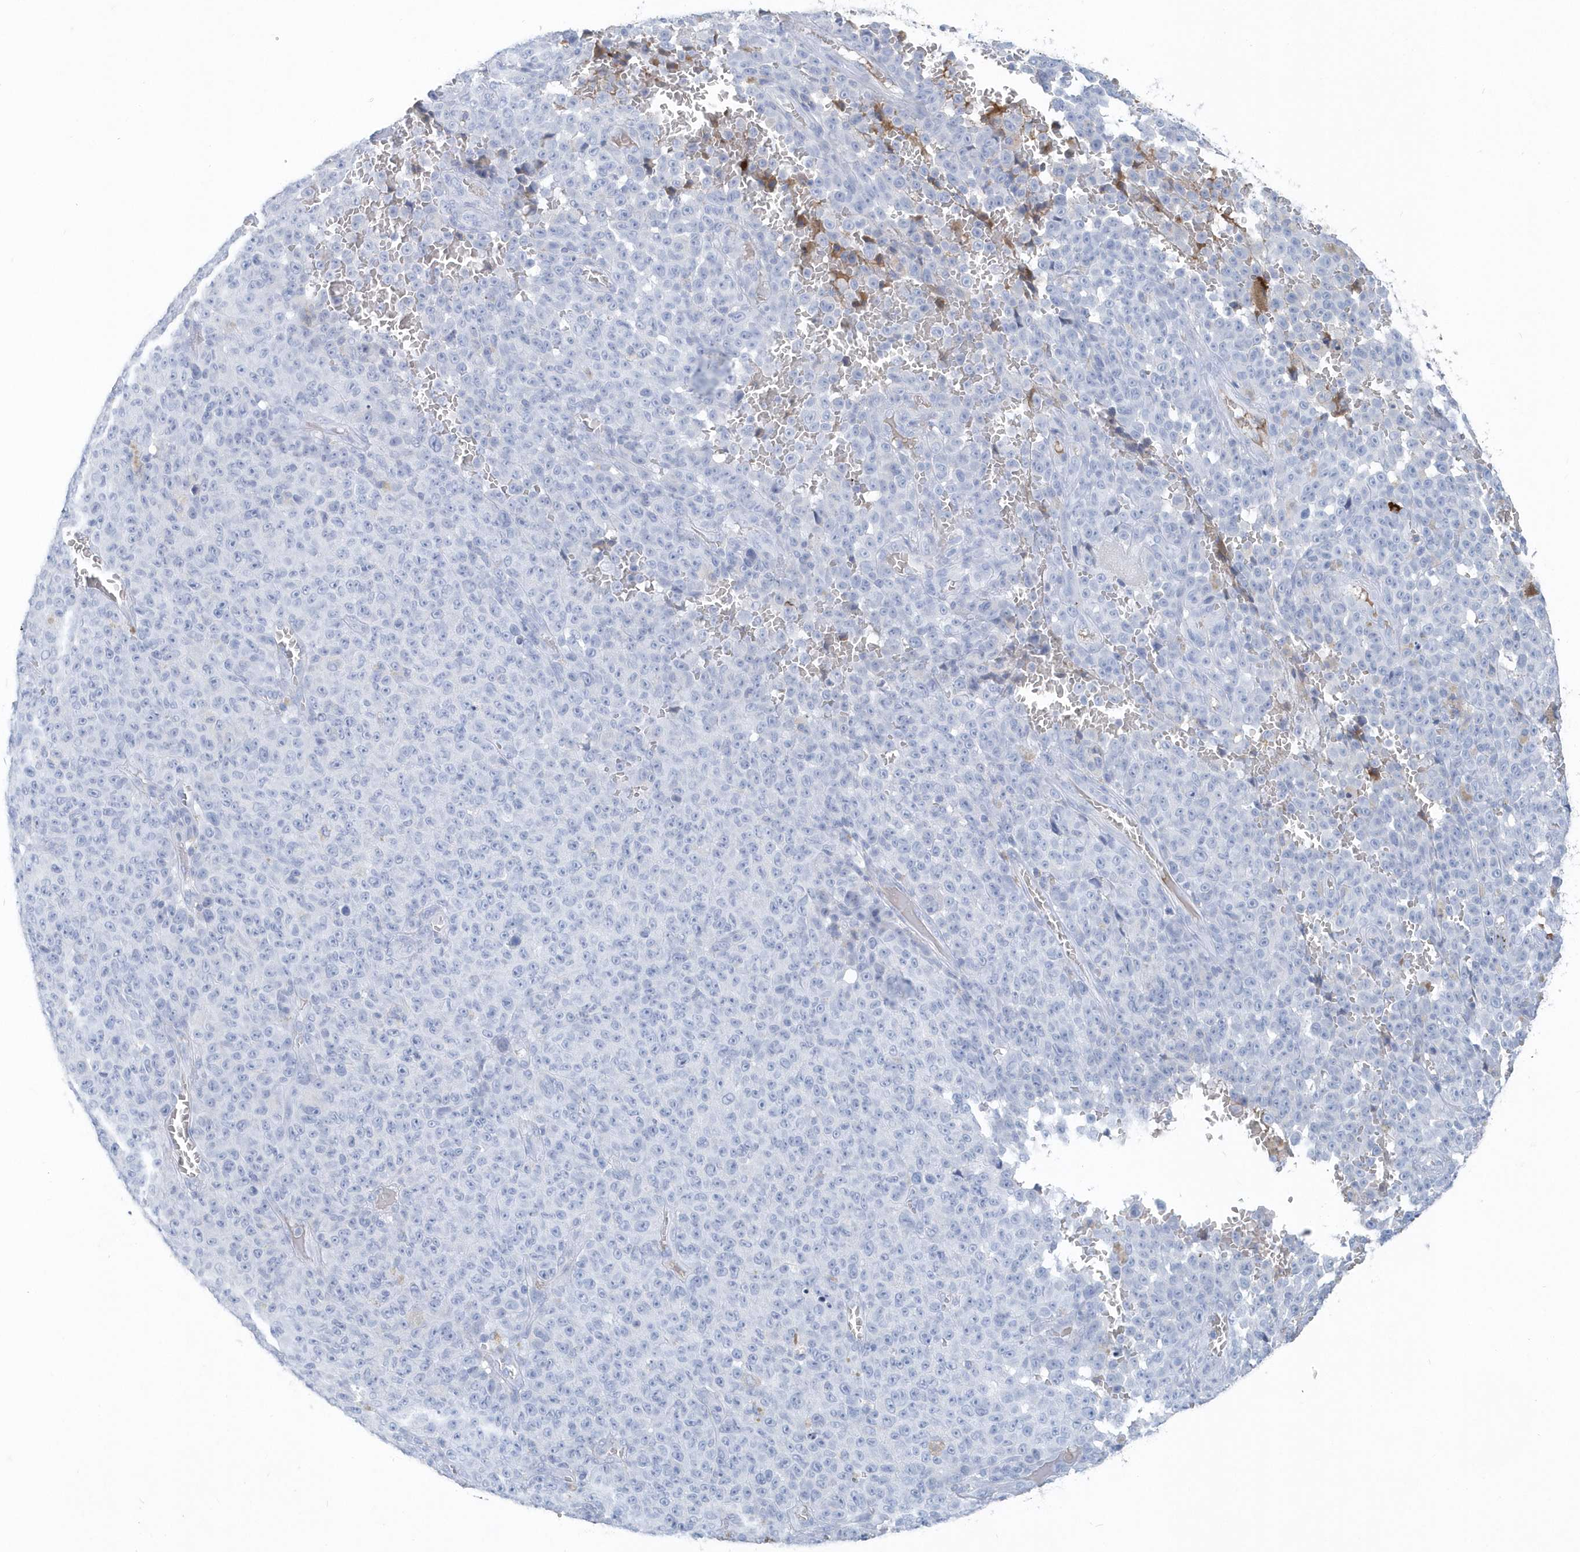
{"staining": {"intensity": "negative", "quantity": "none", "location": "none"}, "tissue": "melanoma", "cell_type": "Tumor cells", "image_type": "cancer", "snomed": [{"axis": "morphology", "description": "Malignant melanoma, NOS"}, {"axis": "topography", "description": "Skin"}], "caption": "IHC of human melanoma displays no staining in tumor cells.", "gene": "JCHAIN", "patient": {"sex": "female", "age": 82}}